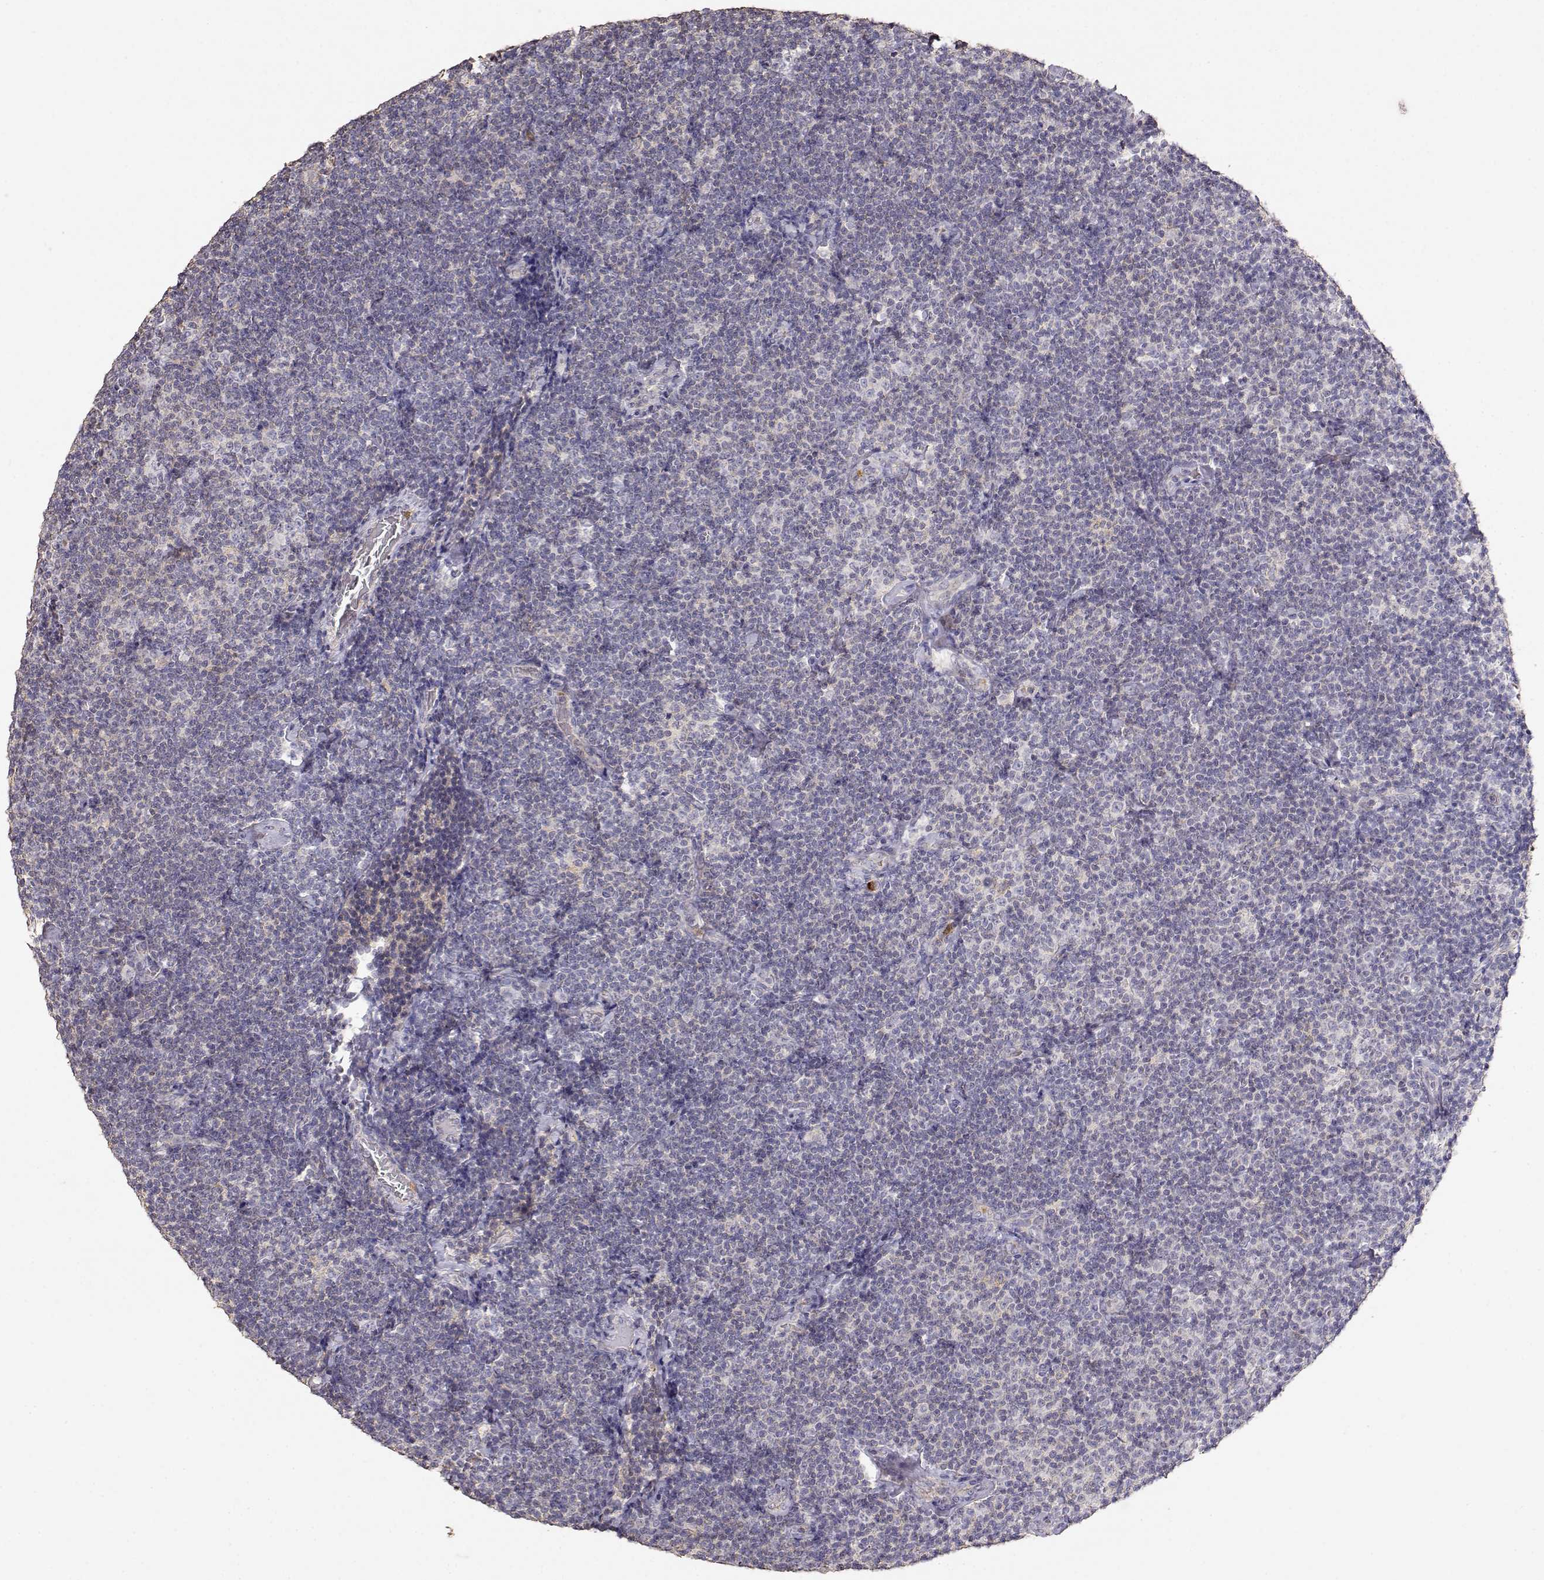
{"staining": {"intensity": "negative", "quantity": "none", "location": "none"}, "tissue": "lymphoma", "cell_type": "Tumor cells", "image_type": "cancer", "snomed": [{"axis": "morphology", "description": "Malignant lymphoma, non-Hodgkin's type, Low grade"}, {"axis": "topography", "description": "Lymph node"}], "caption": "Tumor cells show no significant protein staining in malignant lymphoma, non-Hodgkin's type (low-grade).", "gene": "TNFRSF10C", "patient": {"sex": "male", "age": 81}}